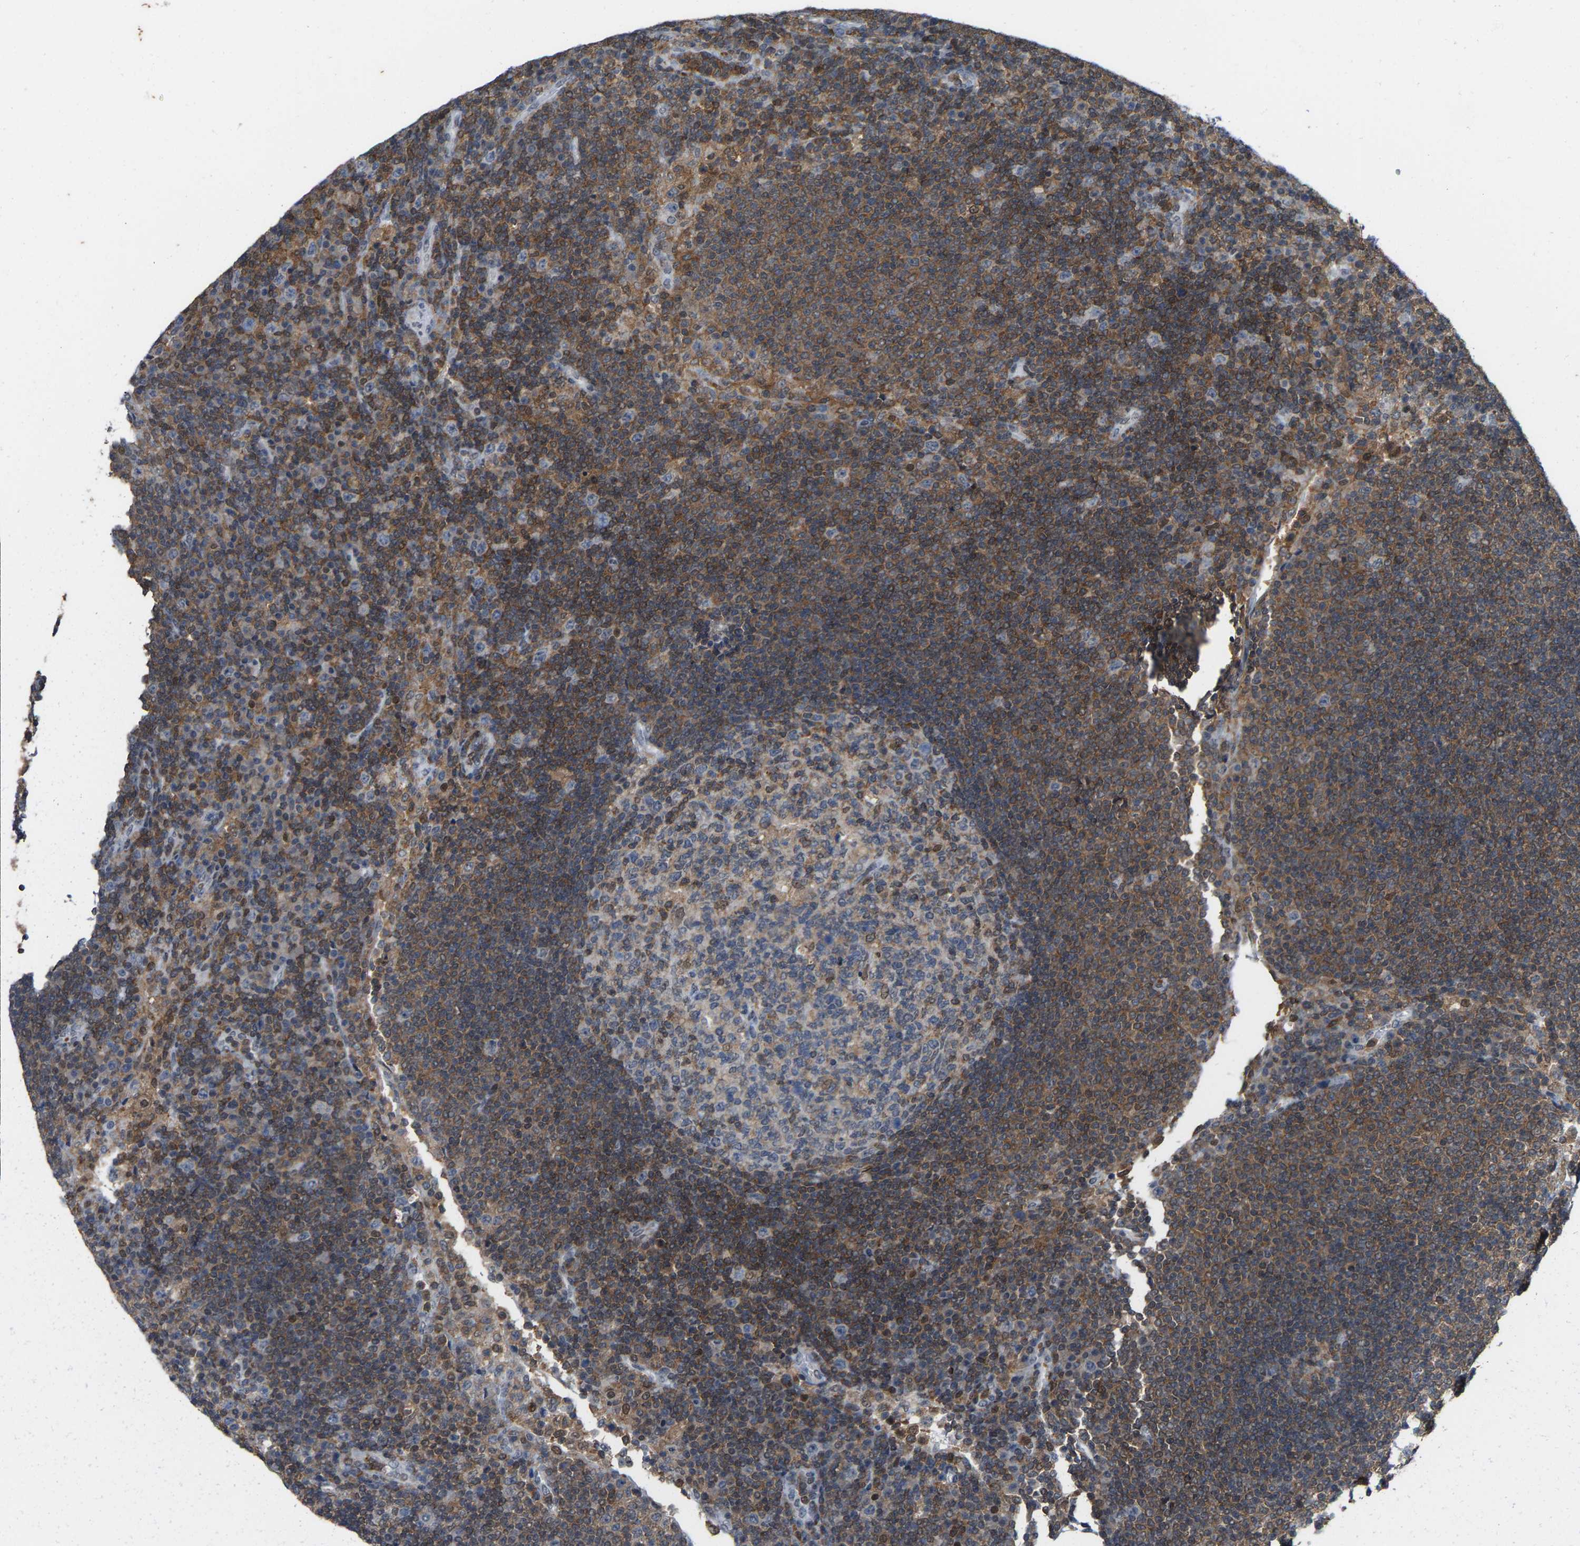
{"staining": {"intensity": "moderate", "quantity": "<25%", "location": "cytoplasmic/membranous,nuclear"}, "tissue": "lymph node", "cell_type": "Germinal center cells", "image_type": "normal", "snomed": [{"axis": "morphology", "description": "Normal tissue, NOS"}, {"axis": "topography", "description": "Lymph node"}], "caption": "The photomicrograph displays immunohistochemical staining of unremarkable lymph node. There is moderate cytoplasmic/membranous,nuclear expression is present in about <25% of germinal center cells. The protein of interest is stained brown, and the nuclei are stained in blue (DAB IHC with brightfield microscopy, high magnification).", "gene": "FGD3", "patient": {"sex": "female", "age": 53}}